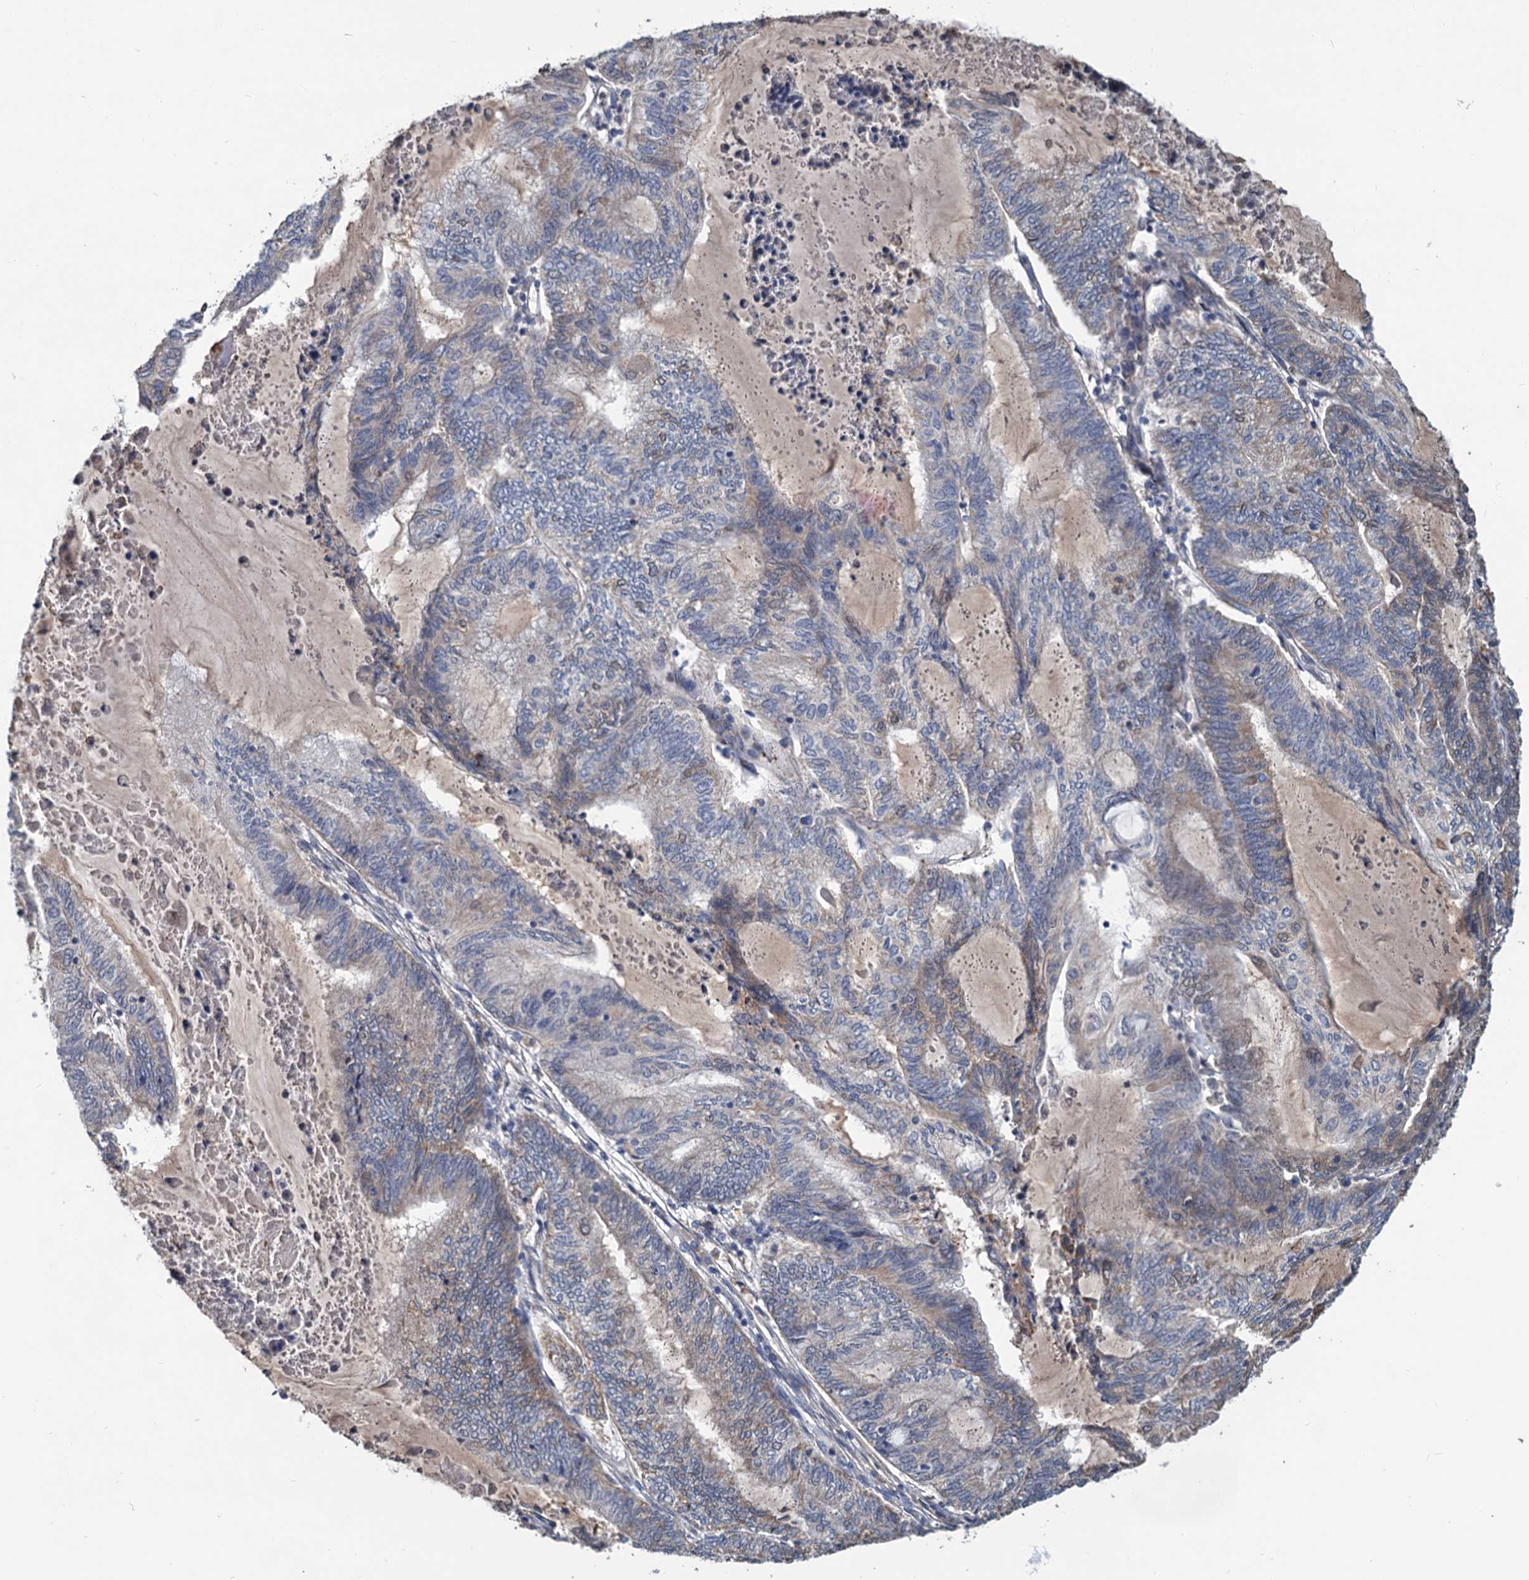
{"staining": {"intensity": "weak", "quantity": "<25%", "location": "cytoplasmic/membranous"}, "tissue": "endometrial cancer", "cell_type": "Tumor cells", "image_type": "cancer", "snomed": [{"axis": "morphology", "description": "Adenocarcinoma, NOS"}, {"axis": "topography", "description": "Uterus"}, {"axis": "topography", "description": "Endometrium"}], "caption": "Tumor cells are negative for protein expression in human endometrial cancer.", "gene": "ALKBH7", "patient": {"sex": "female", "age": 70}}